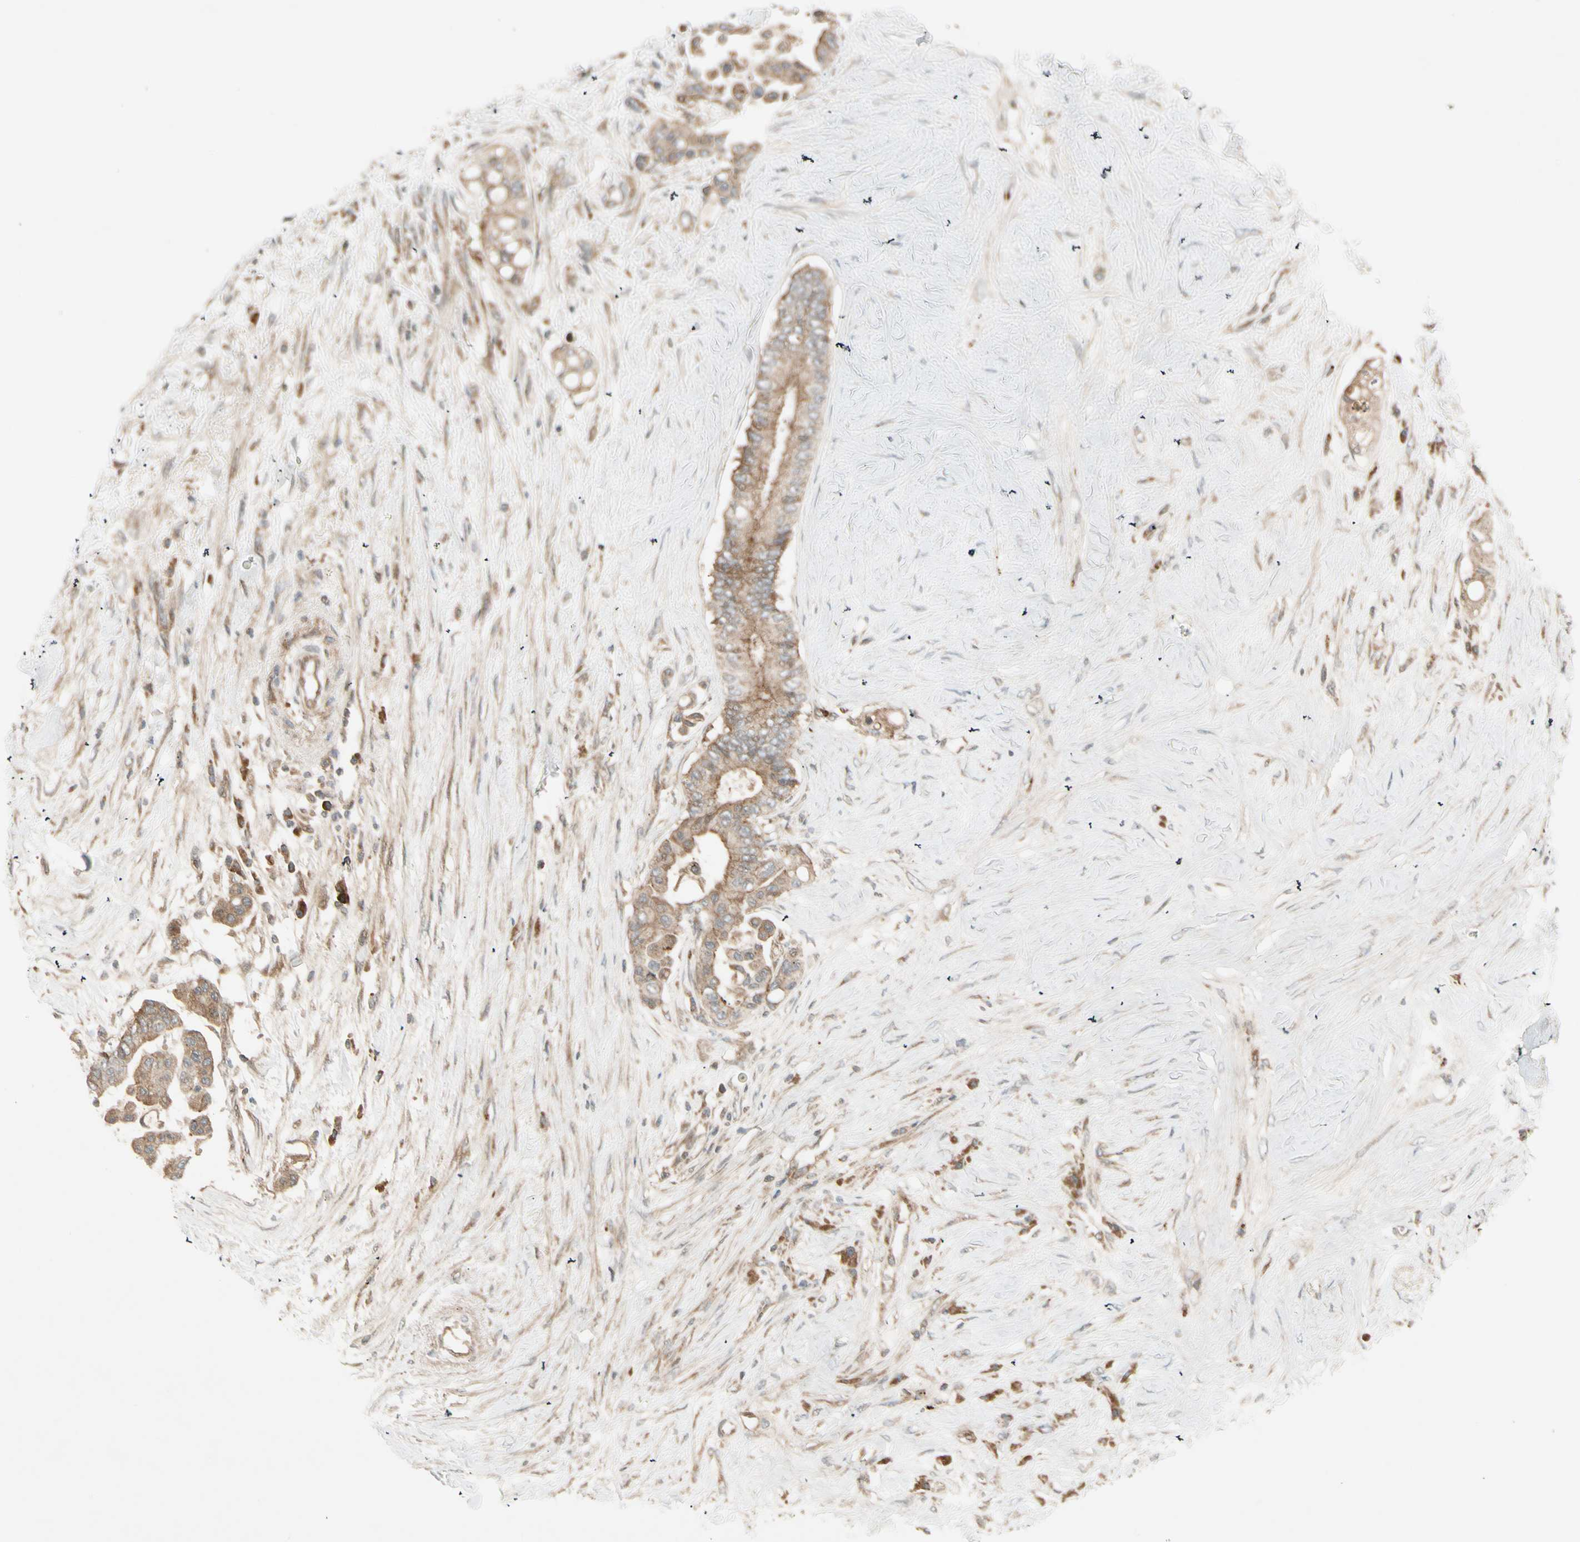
{"staining": {"intensity": "moderate", "quantity": ">75%", "location": "cytoplasmic/membranous"}, "tissue": "colorectal cancer", "cell_type": "Tumor cells", "image_type": "cancer", "snomed": [{"axis": "morphology", "description": "Normal tissue, NOS"}, {"axis": "morphology", "description": "Adenocarcinoma, NOS"}, {"axis": "topography", "description": "Colon"}], "caption": "Protein positivity by immunohistochemistry (IHC) reveals moderate cytoplasmic/membranous expression in approximately >75% of tumor cells in colorectal cancer (adenocarcinoma).", "gene": "ACVR1C", "patient": {"sex": "male", "age": 82}}